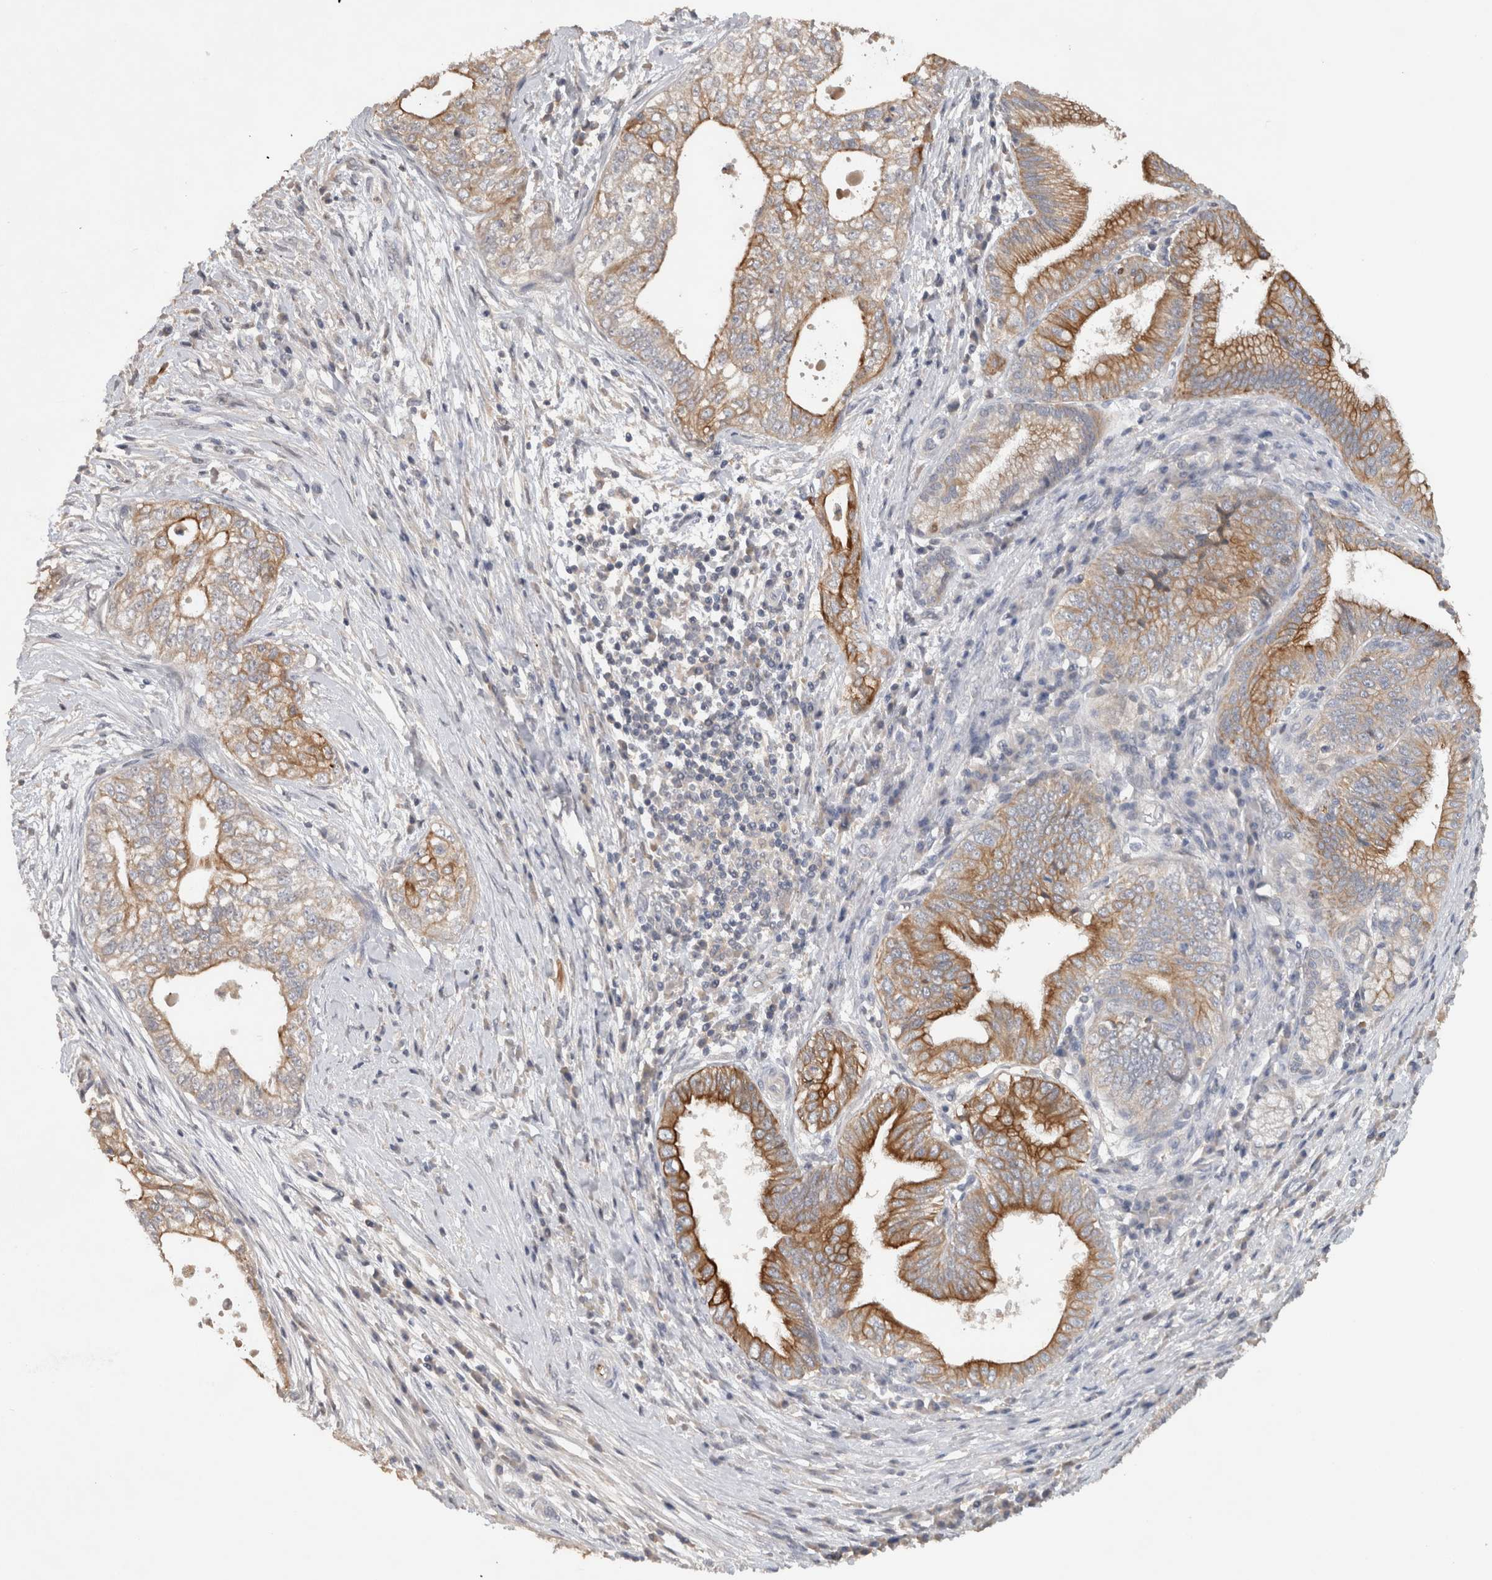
{"staining": {"intensity": "strong", "quantity": "25%-75%", "location": "cytoplasmic/membranous"}, "tissue": "pancreatic cancer", "cell_type": "Tumor cells", "image_type": "cancer", "snomed": [{"axis": "morphology", "description": "Adenocarcinoma, NOS"}, {"axis": "topography", "description": "Pancreas"}], "caption": "Immunohistochemistry (IHC) of pancreatic cancer shows high levels of strong cytoplasmic/membranous expression in approximately 25%-75% of tumor cells. The staining was performed using DAB to visualize the protein expression in brown, while the nuclei were stained in blue with hematoxylin (Magnification: 20x).", "gene": "HEXD", "patient": {"sex": "male", "age": 72}}